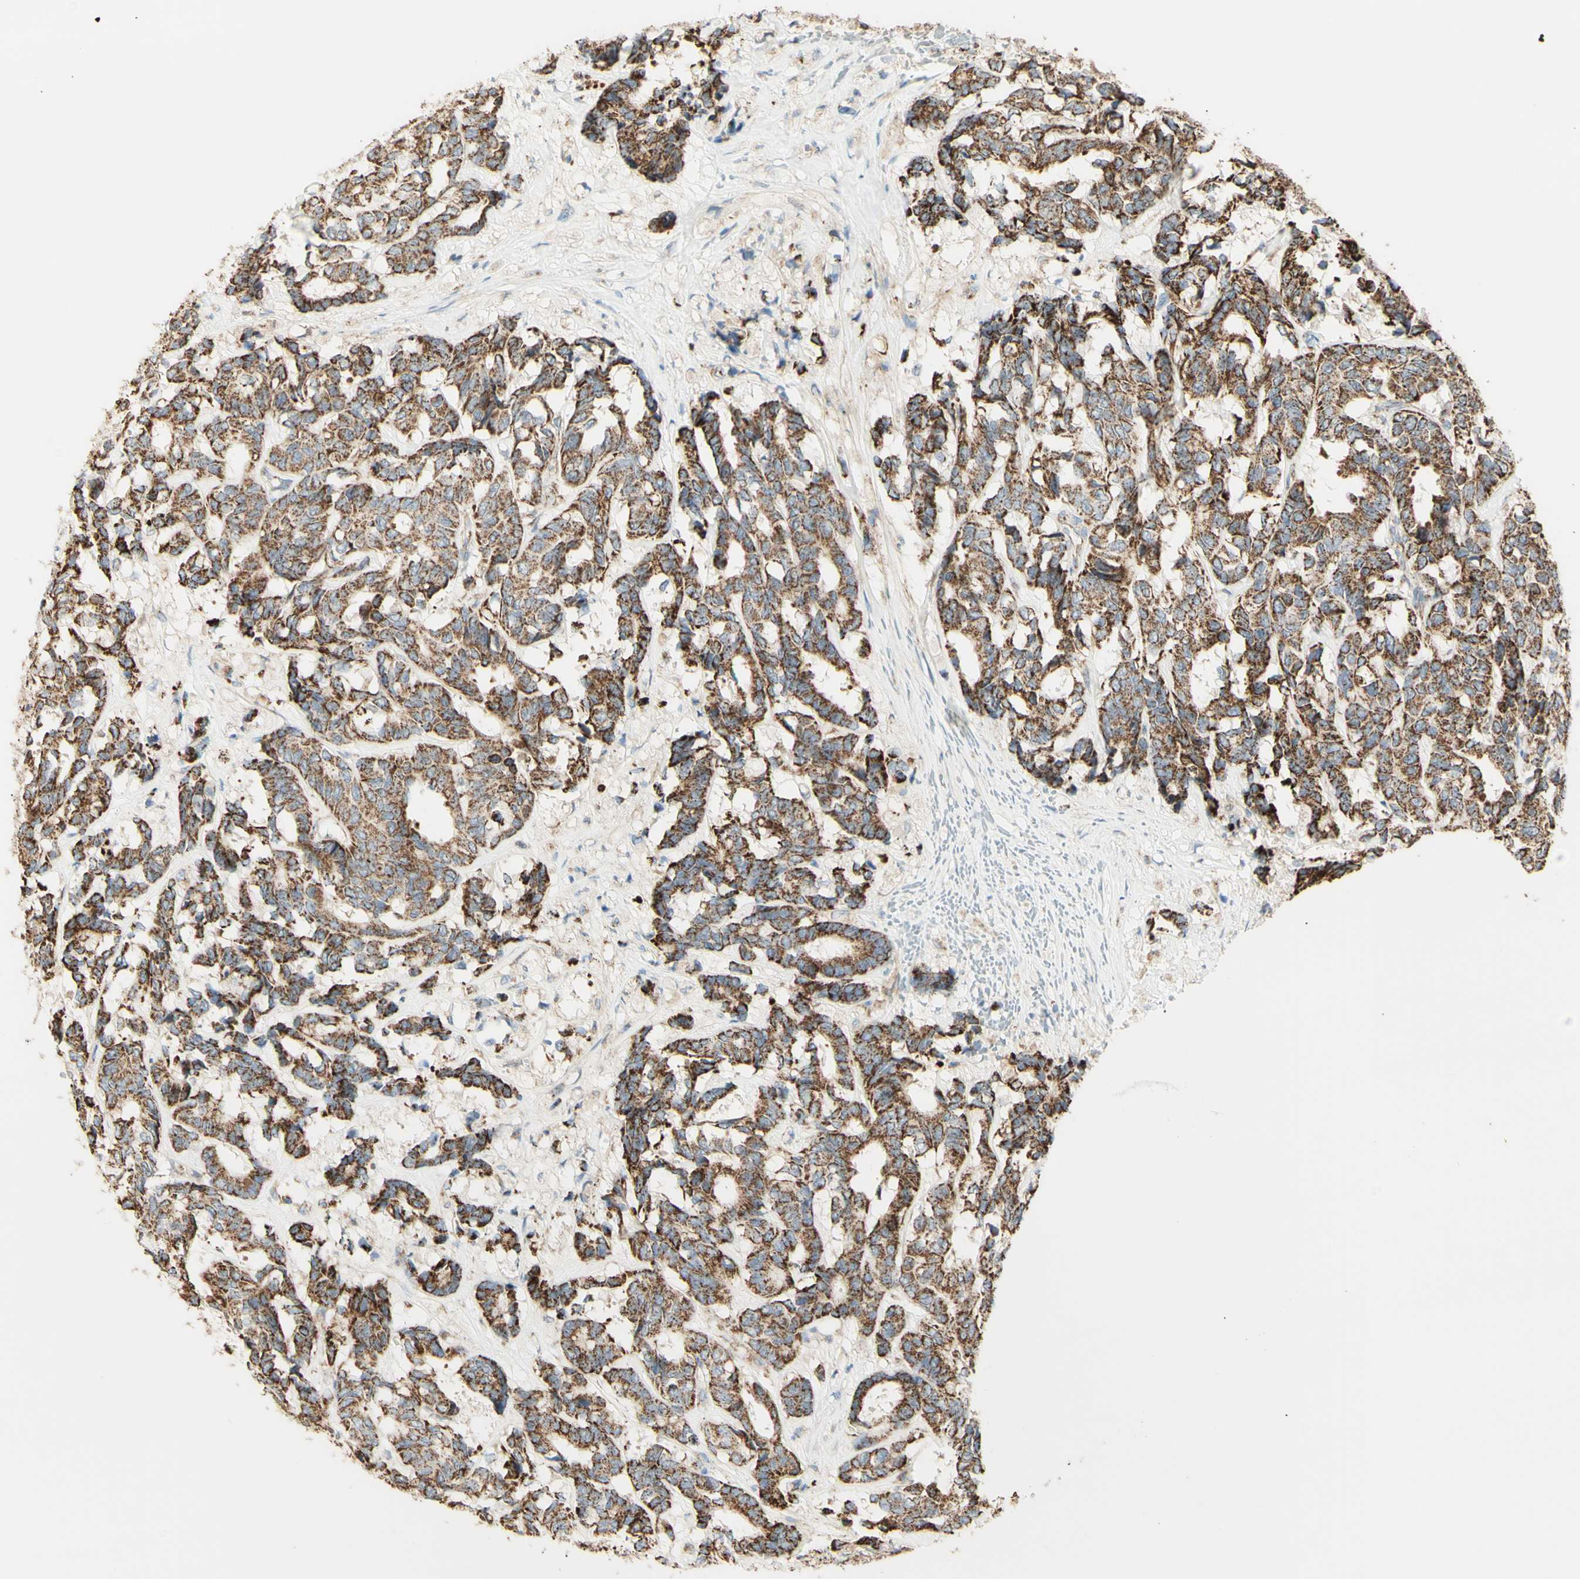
{"staining": {"intensity": "moderate", "quantity": ">75%", "location": "cytoplasmic/membranous"}, "tissue": "breast cancer", "cell_type": "Tumor cells", "image_type": "cancer", "snomed": [{"axis": "morphology", "description": "Duct carcinoma"}, {"axis": "topography", "description": "Breast"}], "caption": "Immunohistochemistry (IHC) image of neoplastic tissue: infiltrating ductal carcinoma (breast) stained using IHC shows medium levels of moderate protein expression localized specifically in the cytoplasmic/membranous of tumor cells, appearing as a cytoplasmic/membranous brown color.", "gene": "LETM1", "patient": {"sex": "female", "age": 87}}